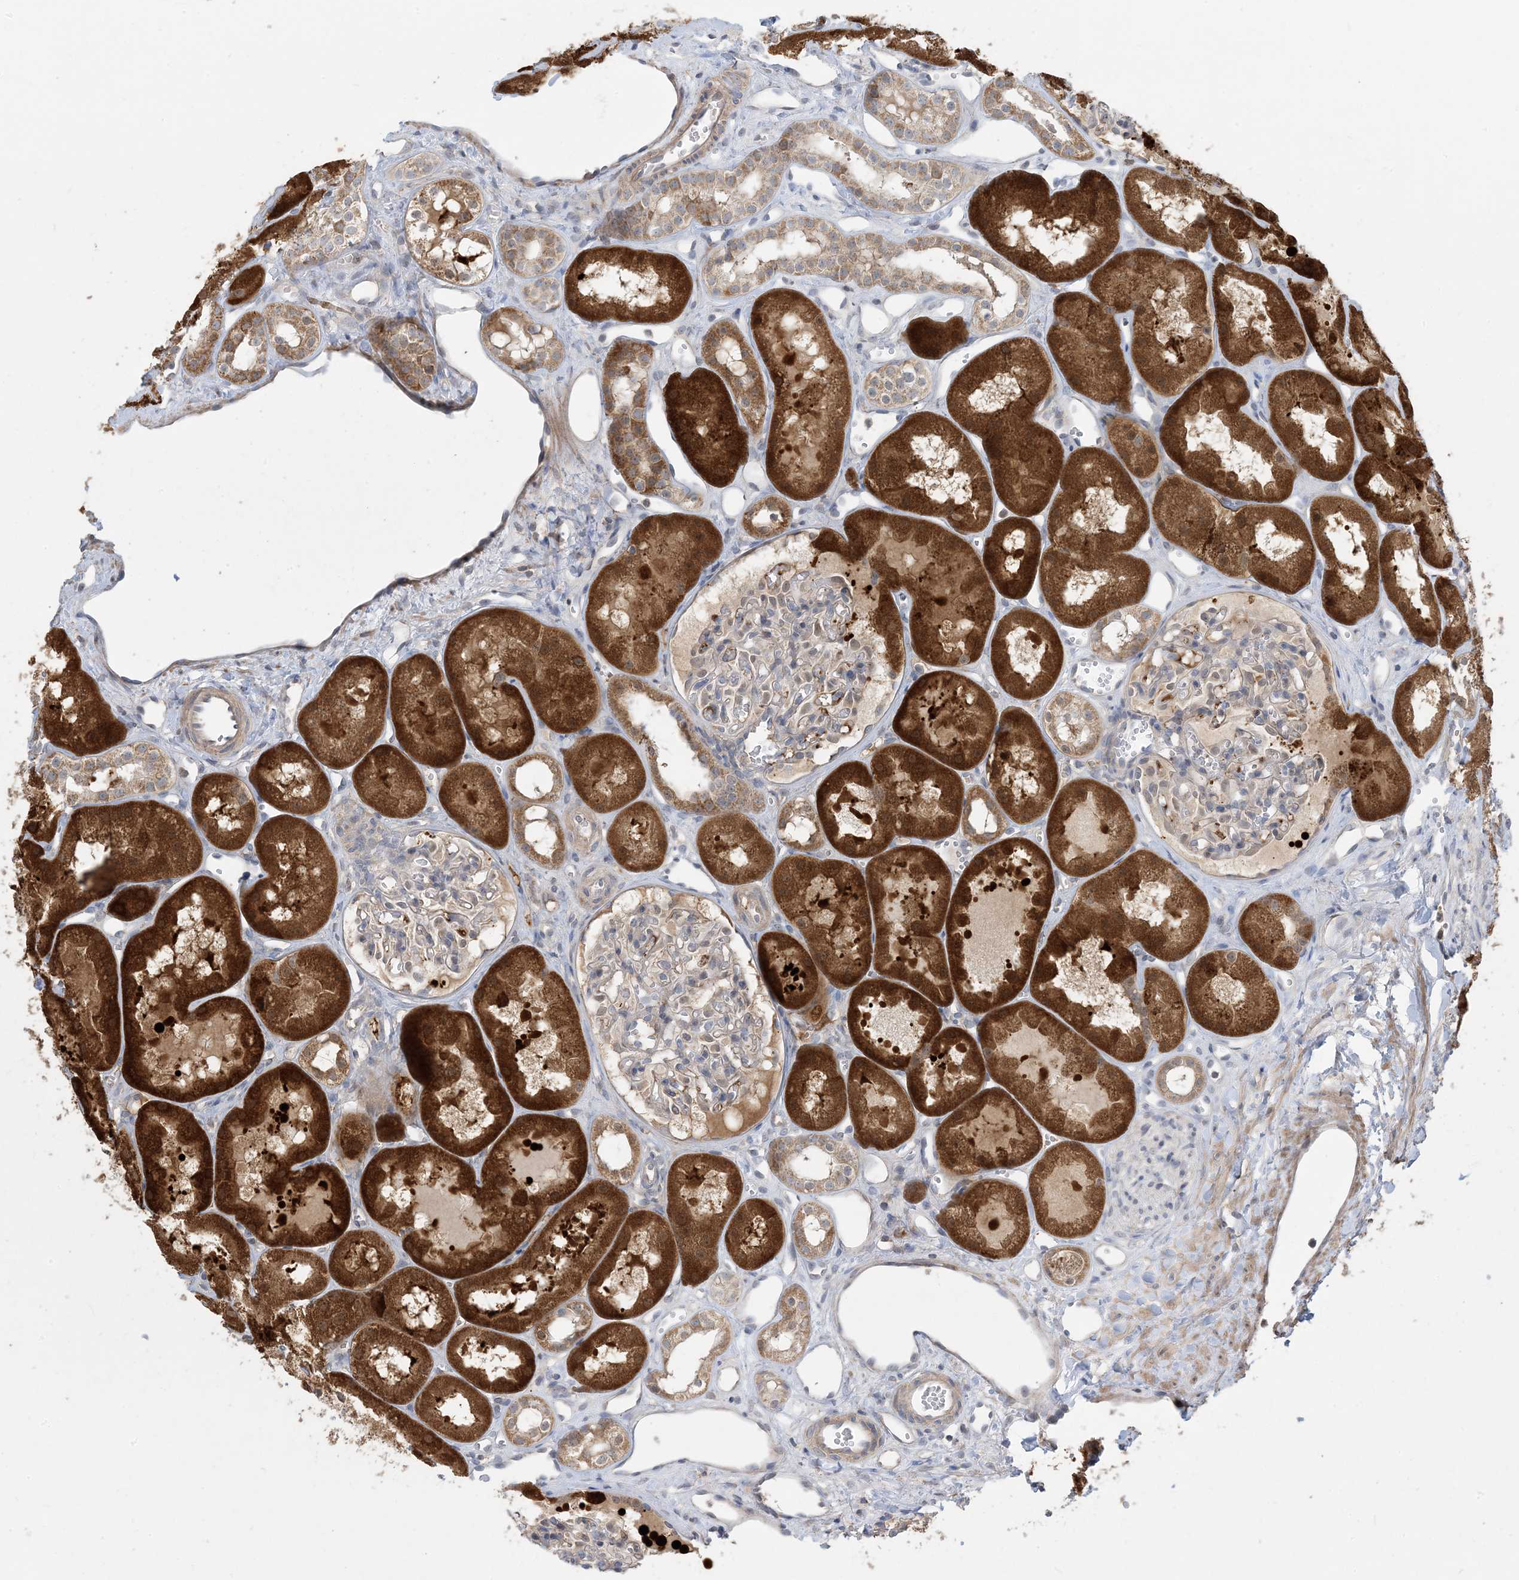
{"staining": {"intensity": "negative", "quantity": "none", "location": "none"}, "tissue": "kidney", "cell_type": "Cells in glomeruli", "image_type": "normal", "snomed": [{"axis": "morphology", "description": "Normal tissue, NOS"}, {"axis": "topography", "description": "Kidney"}], "caption": "Protein analysis of normal kidney demonstrates no significant expression in cells in glomeruli.", "gene": "ECHDC1", "patient": {"sex": "male", "age": 16}}